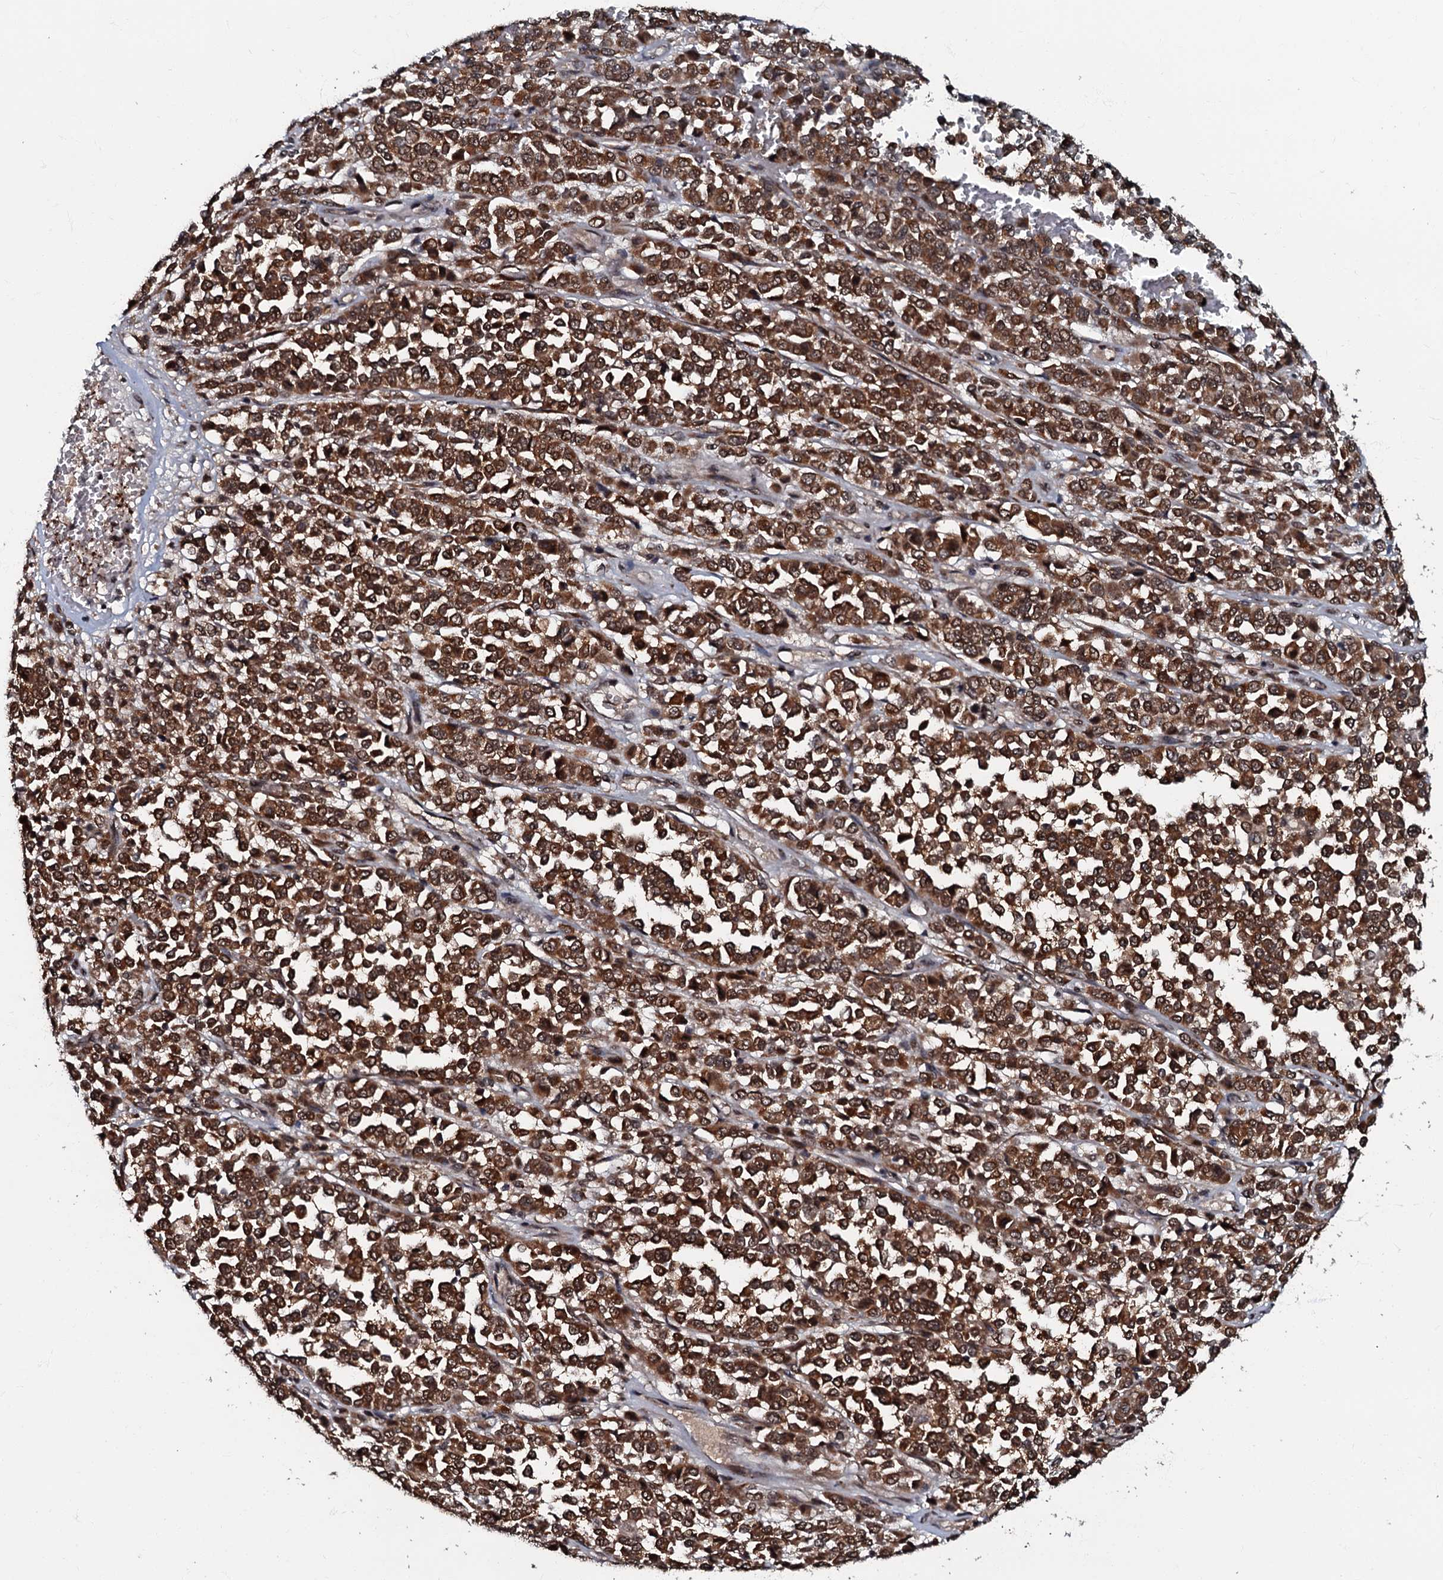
{"staining": {"intensity": "strong", "quantity": ">75%", "location": "cytoplasmic/membranous,nuclear"}, "tissue": "melanoma", "cell_type": "Tumor cells", "image_type": "cancer", "snomed": [{"axis": "morphology", "description": "Malignant melanoma, Metastatic site"}, {"axis": "topography", "description": "Pancreas"}], "caption": "A histopathology image of human malignant melanoma (metastatic site) stained for a protein demonstrates strong cytoplasmic/membranous and nuclear brown staining in tumor cells.", "gene": "C18orf32", "patient": {"sex": "female", "age": 30}}